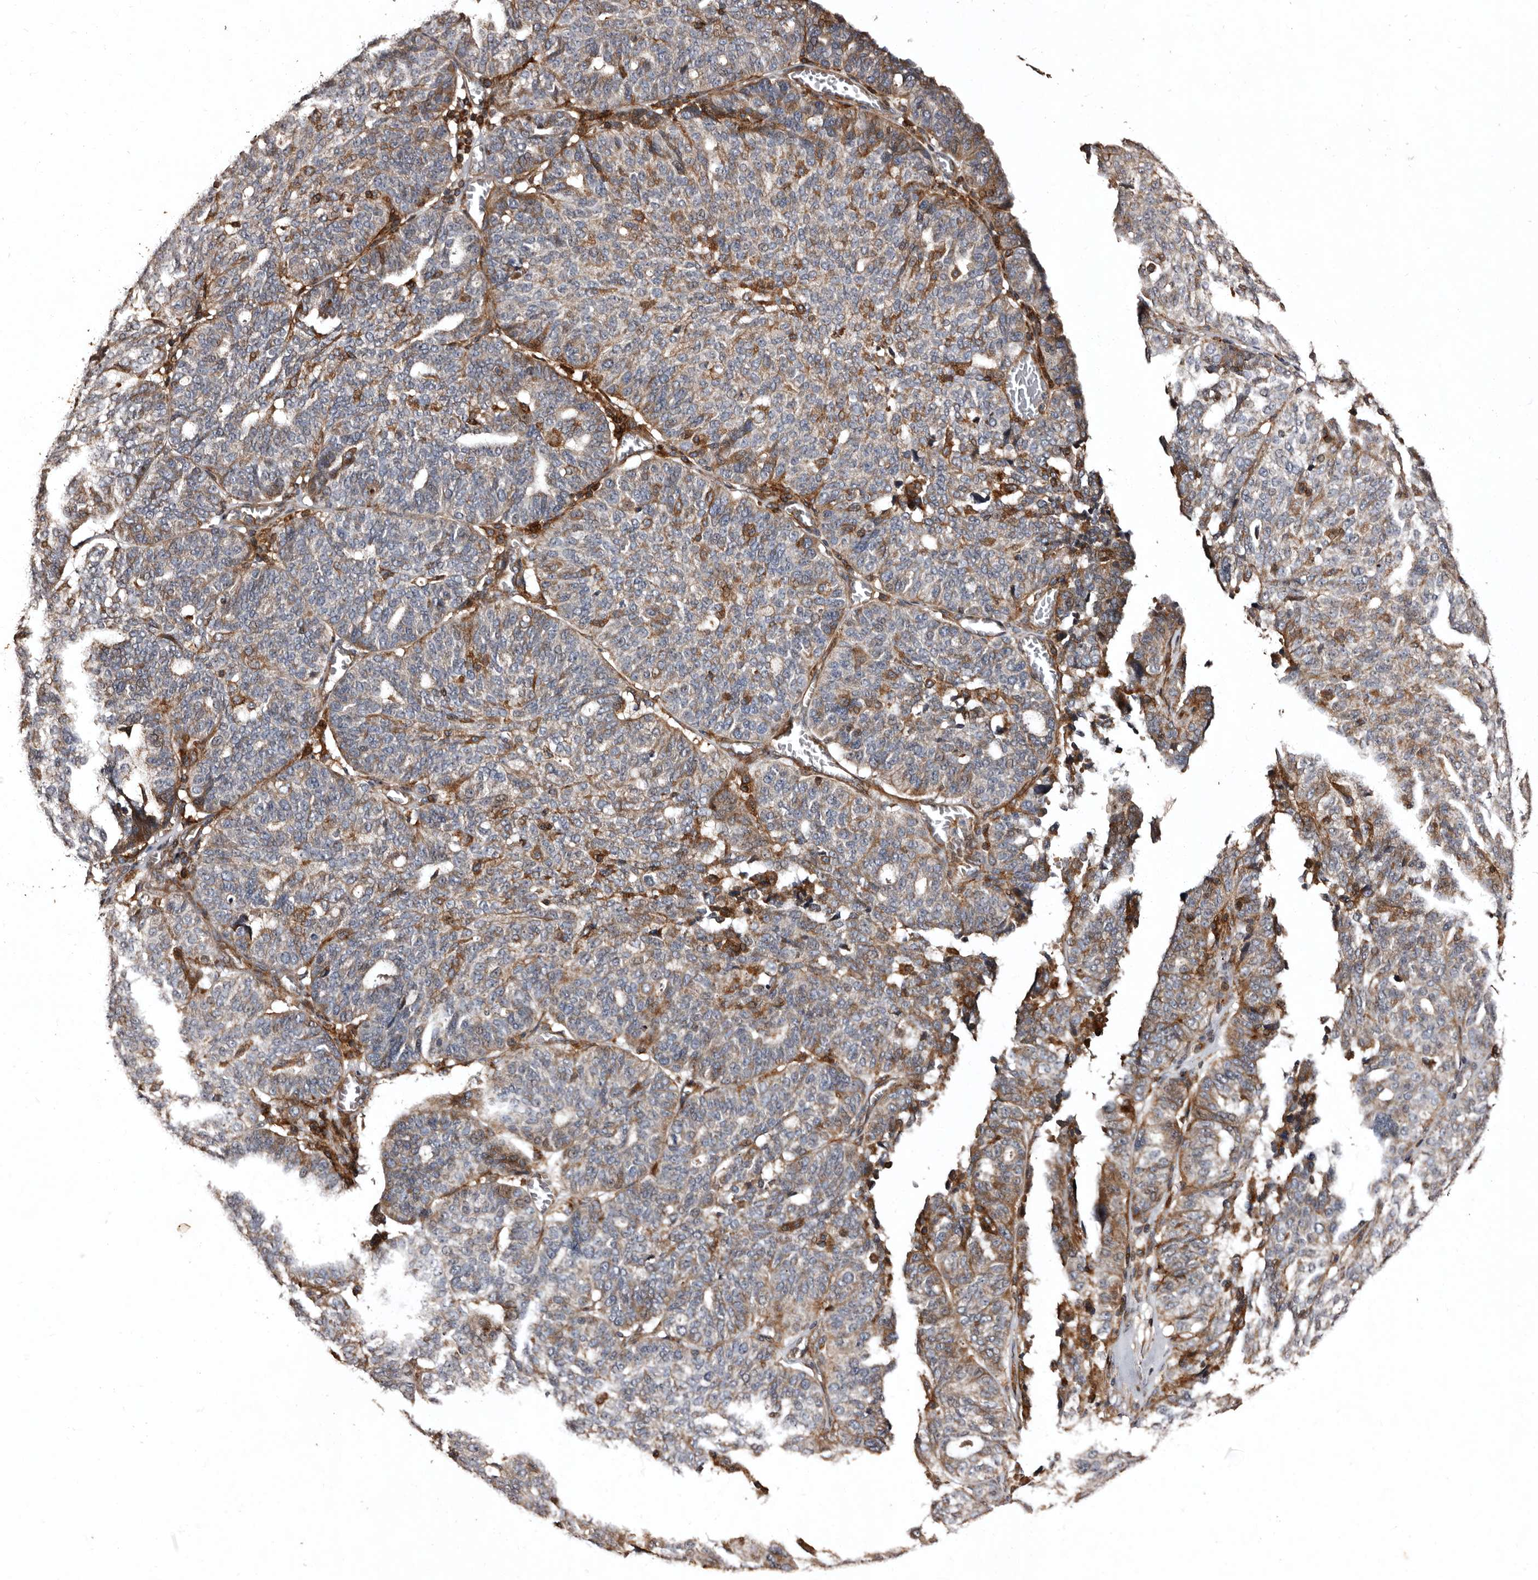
{"staining": {"intensity": "moderate", "quantity": "<25%", "location": "cytoplasmic/membranous"}, "tissue": "ovarian cancer", "cell_type": "Tumor cells", "image_type": "cancer", "snomed": [{"axis": "morphology", "description": "Cystadenocarcinoma, serous, NOS"}, {"axis": "topography", "description": "Ovary"}], "caption": "DAB (3,3'-diaminobenzidine) immunohistochemical staining of ovarian cancer (serous cystadenocarcinoma) shows moderate cytoplasmic/membranous protein staining in about <25% of tumor cells.", "gene": "PRKD3", "patient": {"sex": "female", "age": 59}}